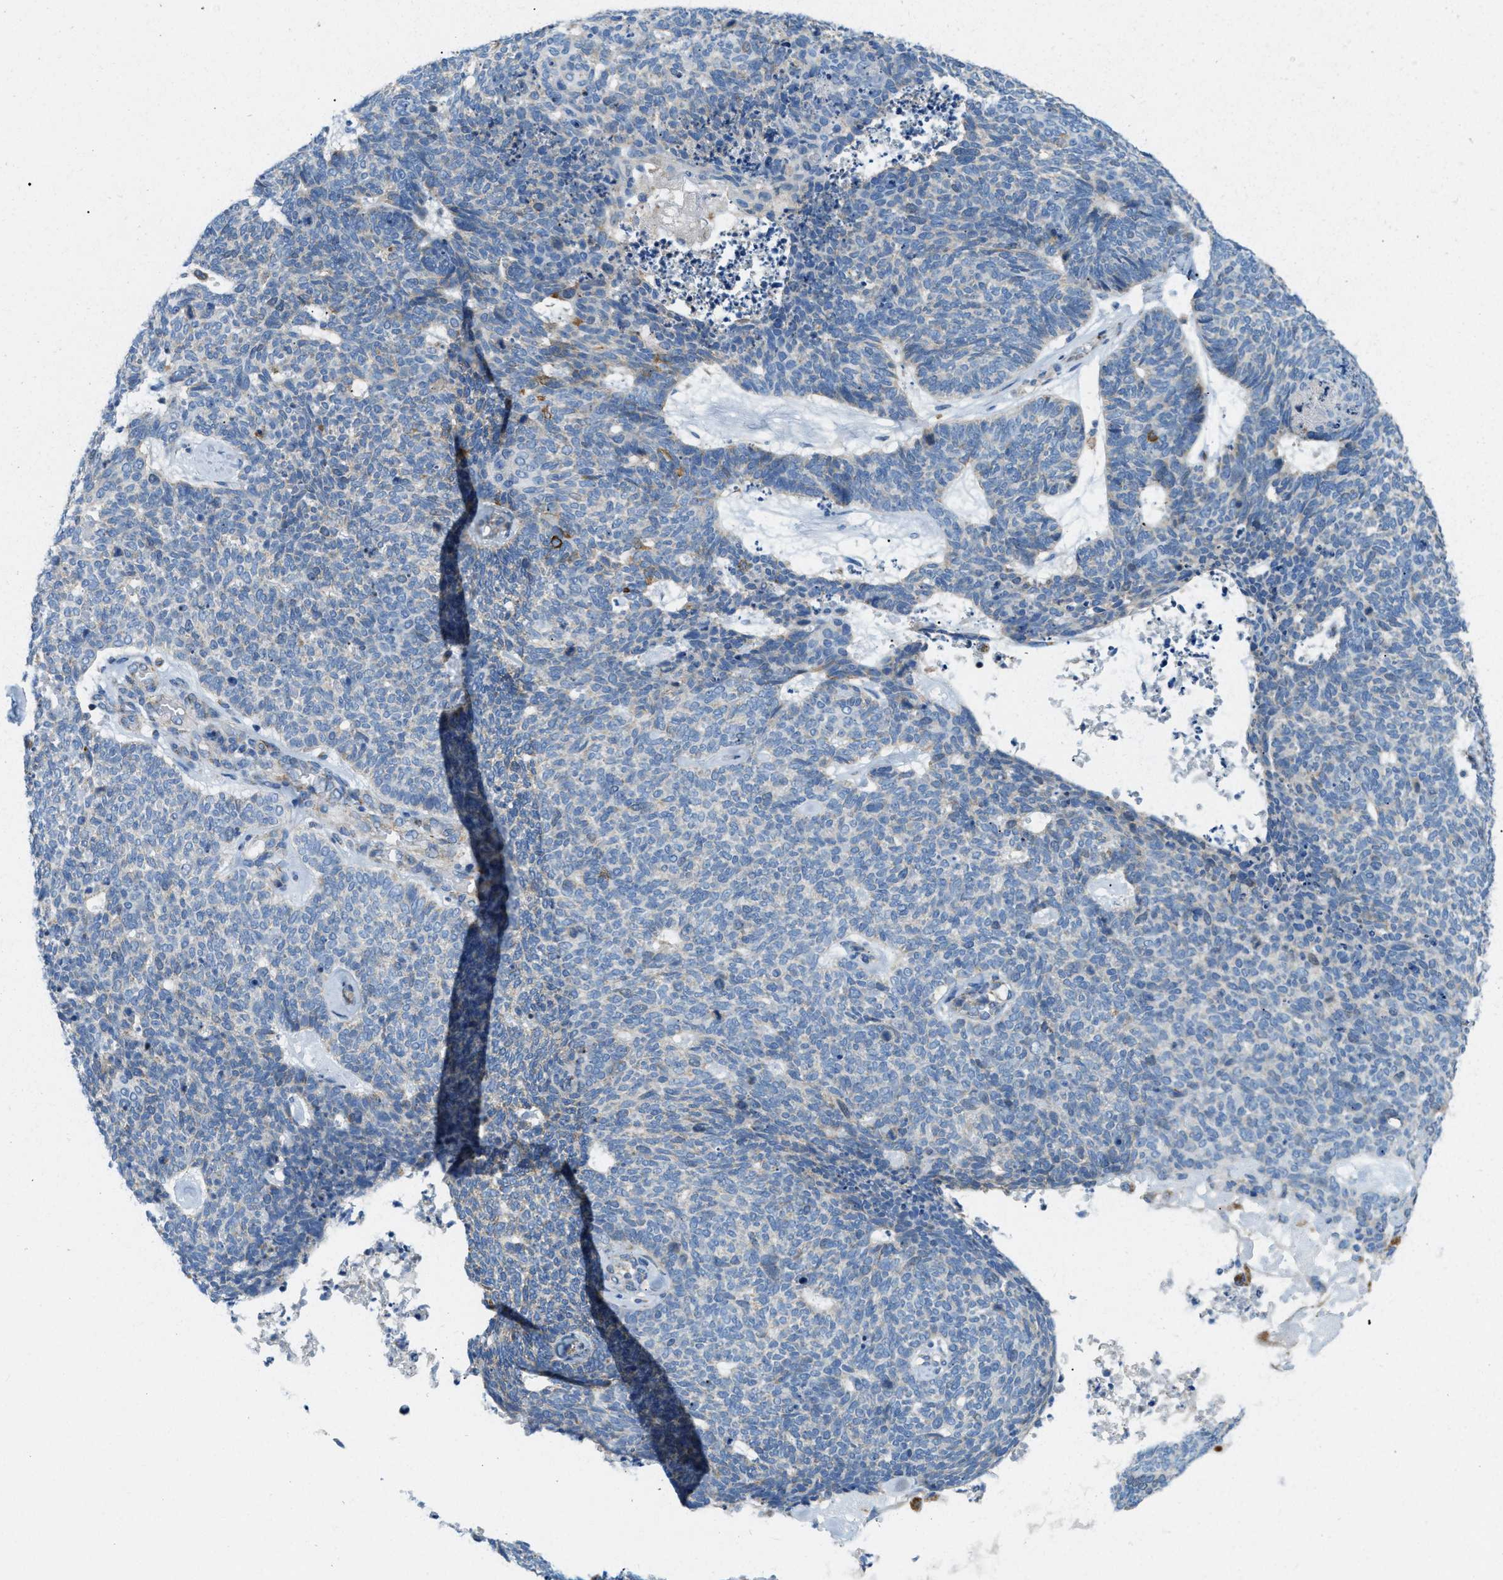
{"staining": {"intensity": "weak", "quantity": "<25%", "location": "cytoplasmic/membranous"}, "tissue": "skin cancer", "cell_type": "Tumor cells", "image_type": "cancer", "snomed": [{"axis": "morphology", "description": "Basal cell carcinoma"}, {"axis": "topography", "description": "Skin"}], "caption": "This image is of skin cancer stained with IHC to label a protein in brown with the nuclei are counter-stained blue. There is no expression in tumor cells.", "gene": "JADE1", "patient": {"sex": "female", "age": 84}}